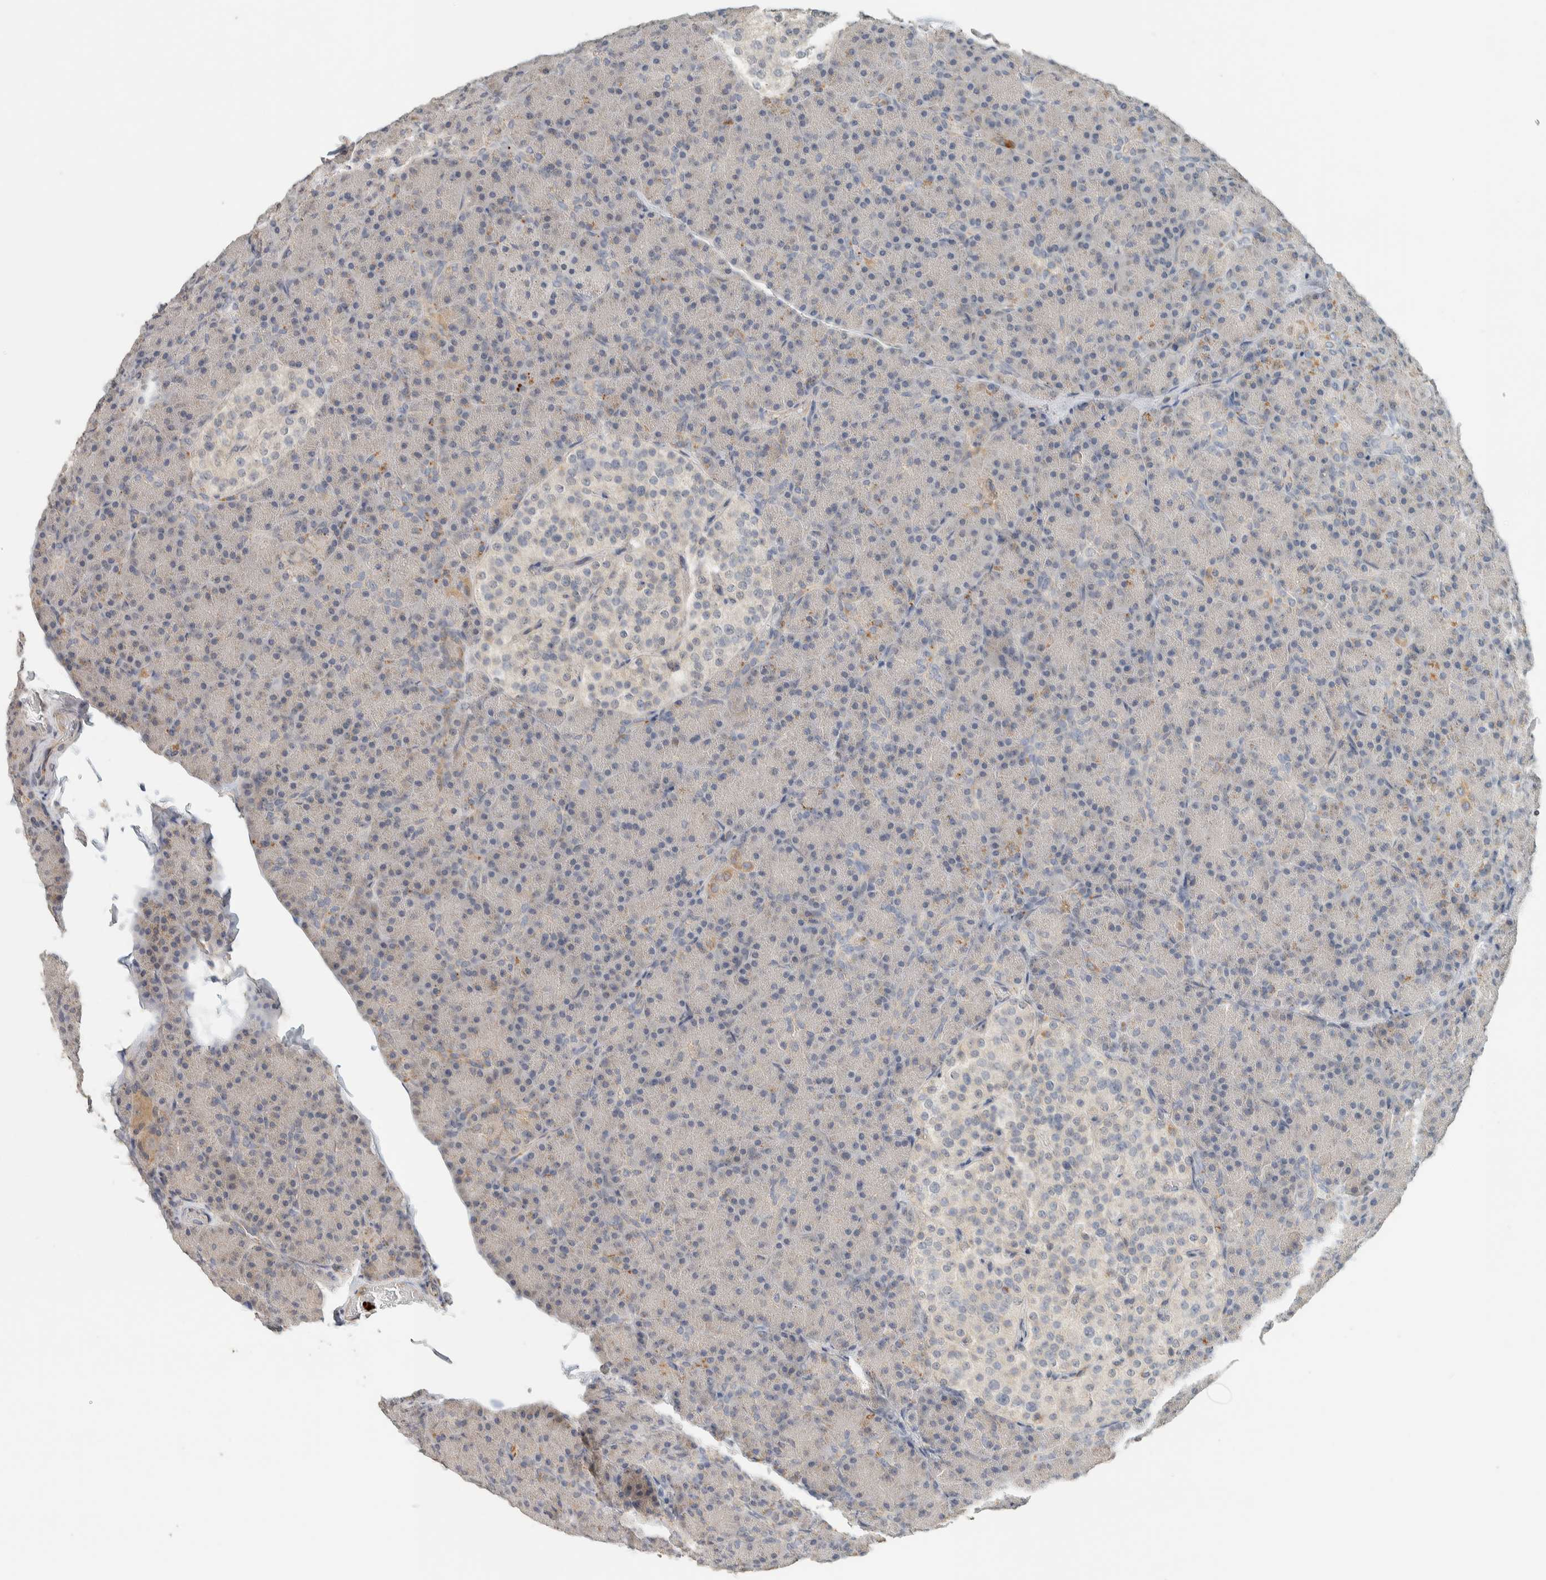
{"staining": {"intensity": "weak", "quantity": "<25%", "location": "cytoplasmic/membranous"}, "tissue": "pancreas", "cell_type": "Exocrine glandular cells", "image_type": "normal", "snomed": [{"axis": "morphology", "description": "Normal tissue, NOS"}, {"axis": "topography", "description": "Pancreas"}], "caption": "This is an IHC image of unremarkable human pancreas. There is no expression in exocrine glandular cells.", "gene": "PDE7B", "patient": {"sex": "female", "age": 43}}